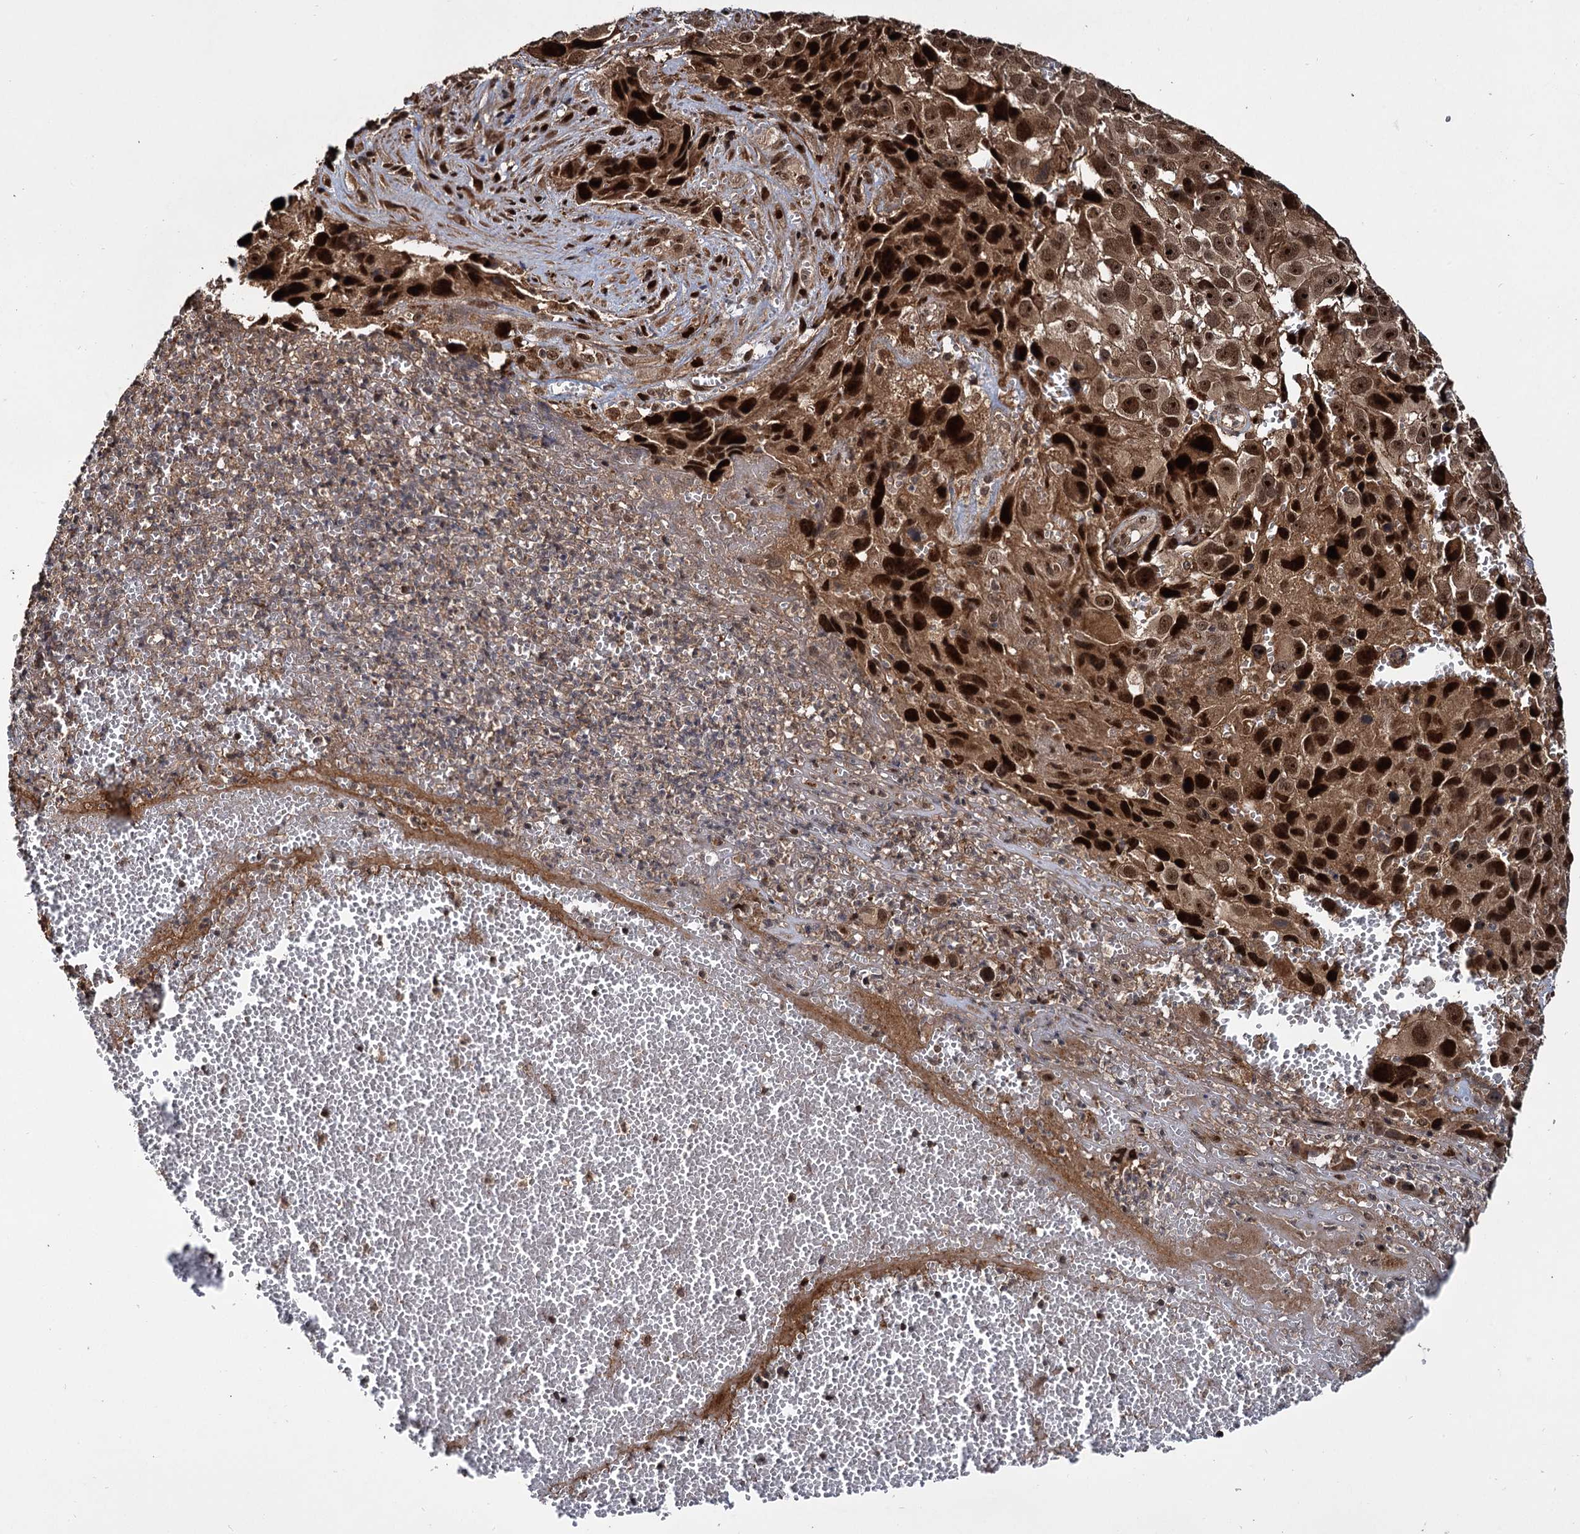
{"staining": {"intensity": "strong", "quantity": ">75%", "location": "nuclear"}, "tissue": "melanoma", "cell_type": "Tumor cells", "image_type": "cancer", "snomed": [{"axis": "morphology", "description": "Malignant melanoma, NOS"}, {"axis": "topography", "description": "Skin"}], "caption": "This histopathology image reveals IHC staining of human melanoma, with high strong nuclear positivity in about >75% of tumor cells.", "gene": "CEP192", "patient": {"sex": "male", "age": 84}}